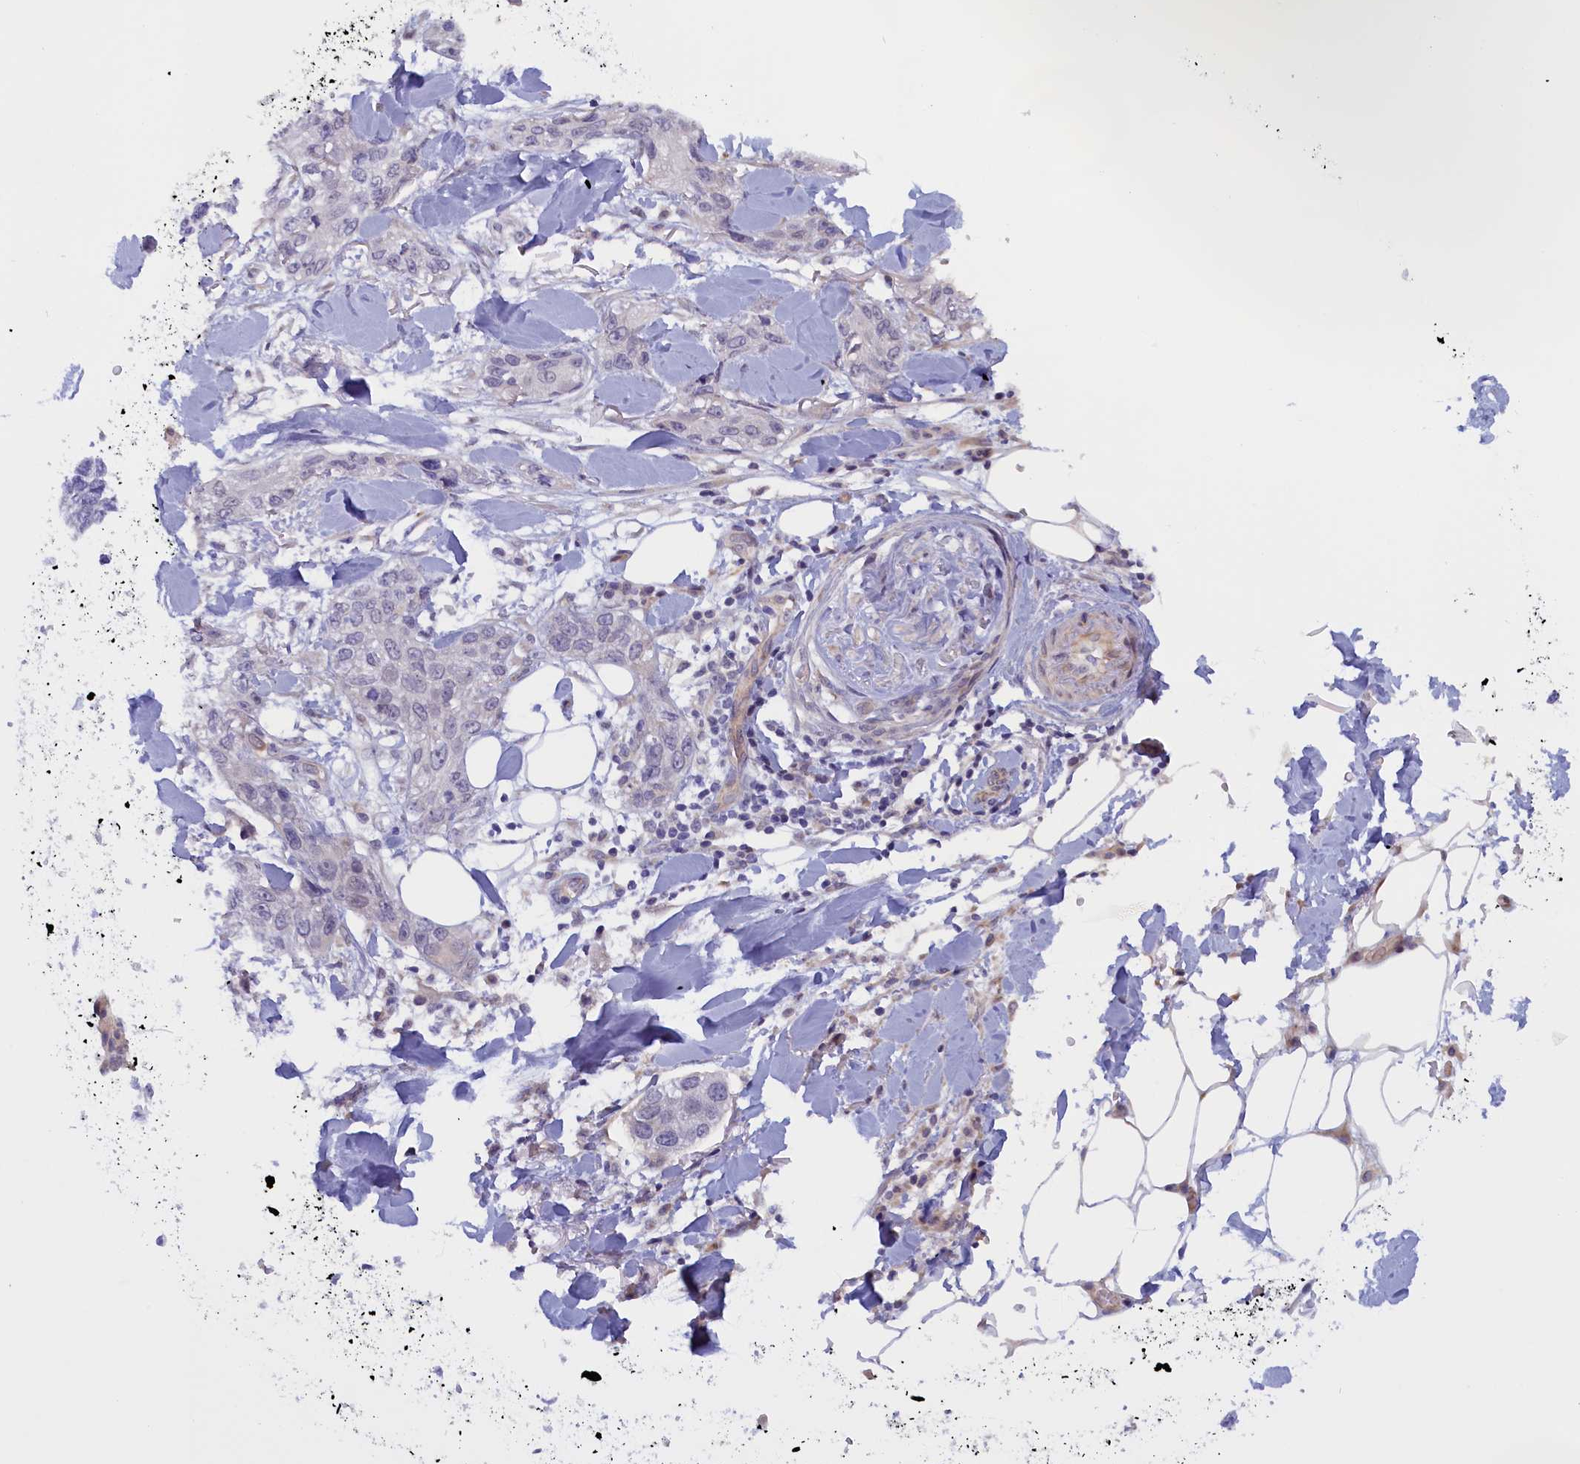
{"staining": {"intensity": "negative", "quantity": "none", "location": "none"}, "tissue": "skin cancer", "cell_type": "Tumor cells", "image_type": "cancer", "snomed": [{"axis": "morphology", "description": "Normal tissue, NOS"}, {"axis": "morphology", "description": "Squamous cell carcinoma, NOS"}, {"axis": "topography", "description": "Skin"}], "caption": "This is an immunohistochemistry photomicrograph of human skin squamous cell carcinoma. There is no positivity in tumor cells.", "gene": "IGFALS", "patient": {"sex": "male", "age": 72}}